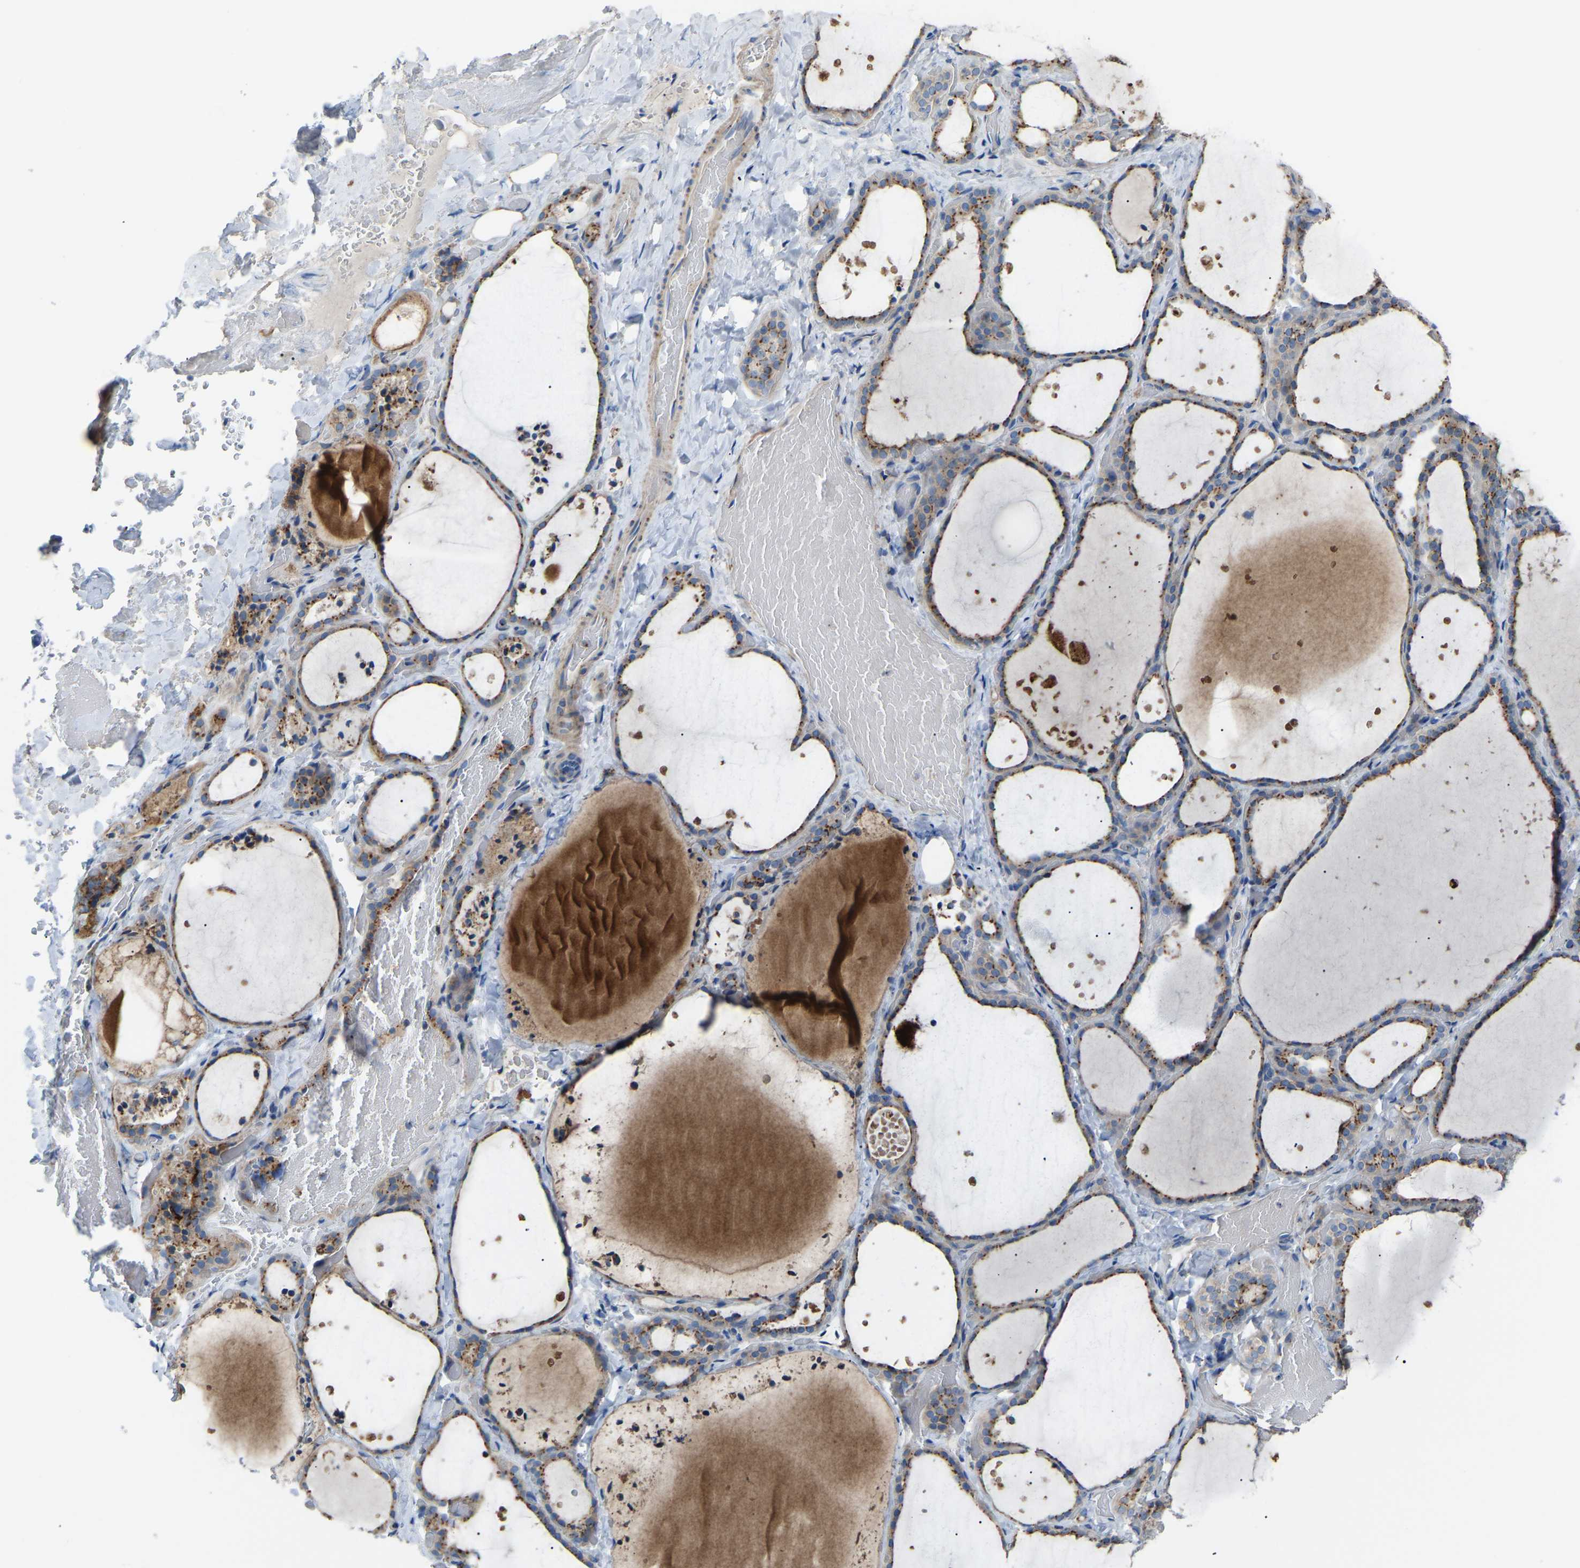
{"staining": {"intensity": "moderate", "quantity": ">75%", "location": "cytoplasmic/membranous"}, "tissue": "thyroid gland", "cell_type": "Glandular cells", "image_type": "normal", "snomed": [{"axis": "morphology", "description": "Normal tissue, NOS"}, {"axis": "topography", "description": "Thyroid gland"}], "caption": "Thyroid gland stained for a protein (brown) reveals moderate cytoplasmic/membranous positive positivity in approximately >75% of glandular cells.", "gene": "CANT1", "patient": {"sex": "female", "age": 44}}